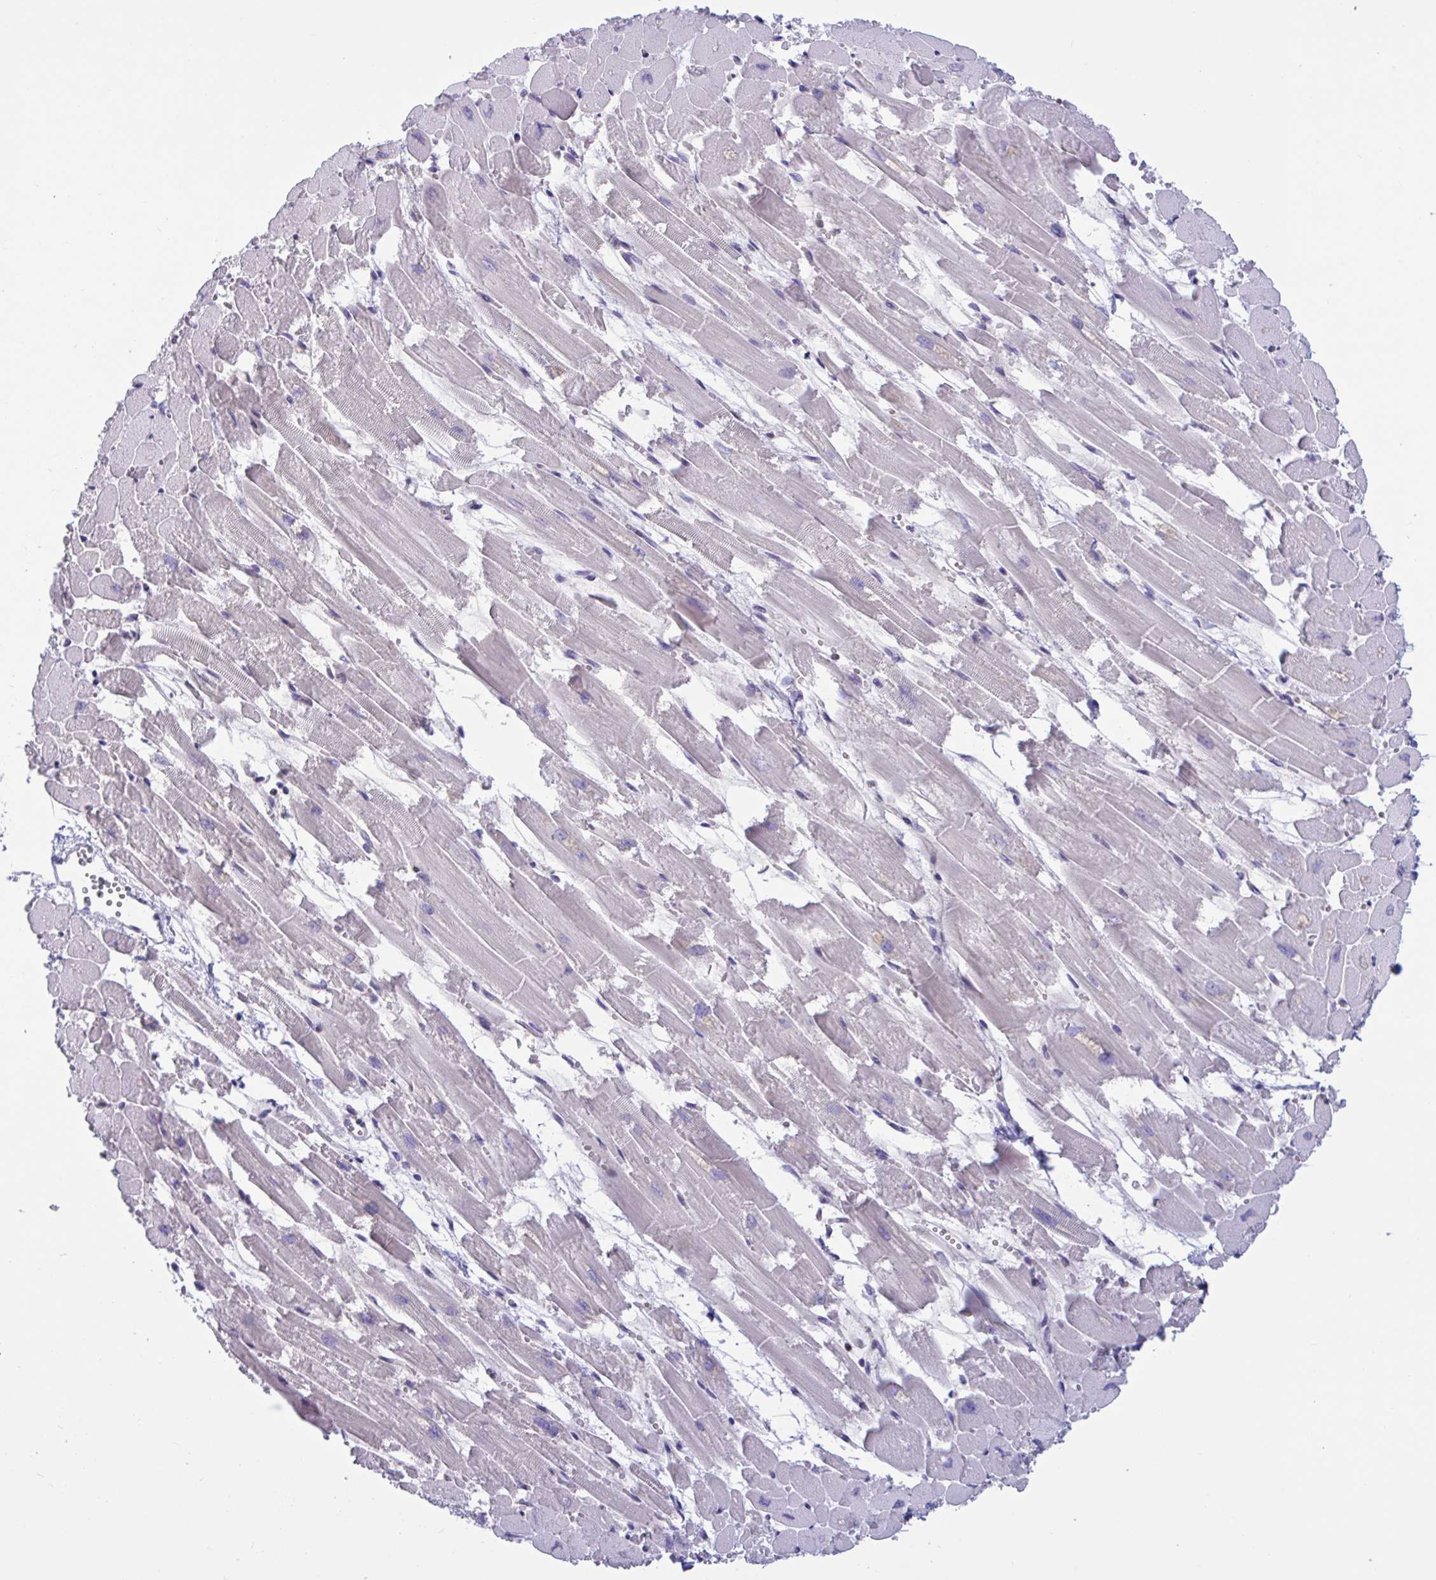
{"staining": {"intensity": "negative", "quantity": "none", "location": "none"}, "tissue": "heart muscle", "cell_type": "Cardiomyocytes", "image_type": "normal", "snomed": [{"axis": "morphology", "description": "Normal tissue, NOS"}, {"axis": "topography", "description": "Heart"}], "caption": "Immunohistochemistry (IHC) micrograph of normal heart muscle stained for a protein (brown), which exhibits no staining in cardiomyocytes.", "gene": "SNX11", "patient": {"sex": "female", "age": 52}}